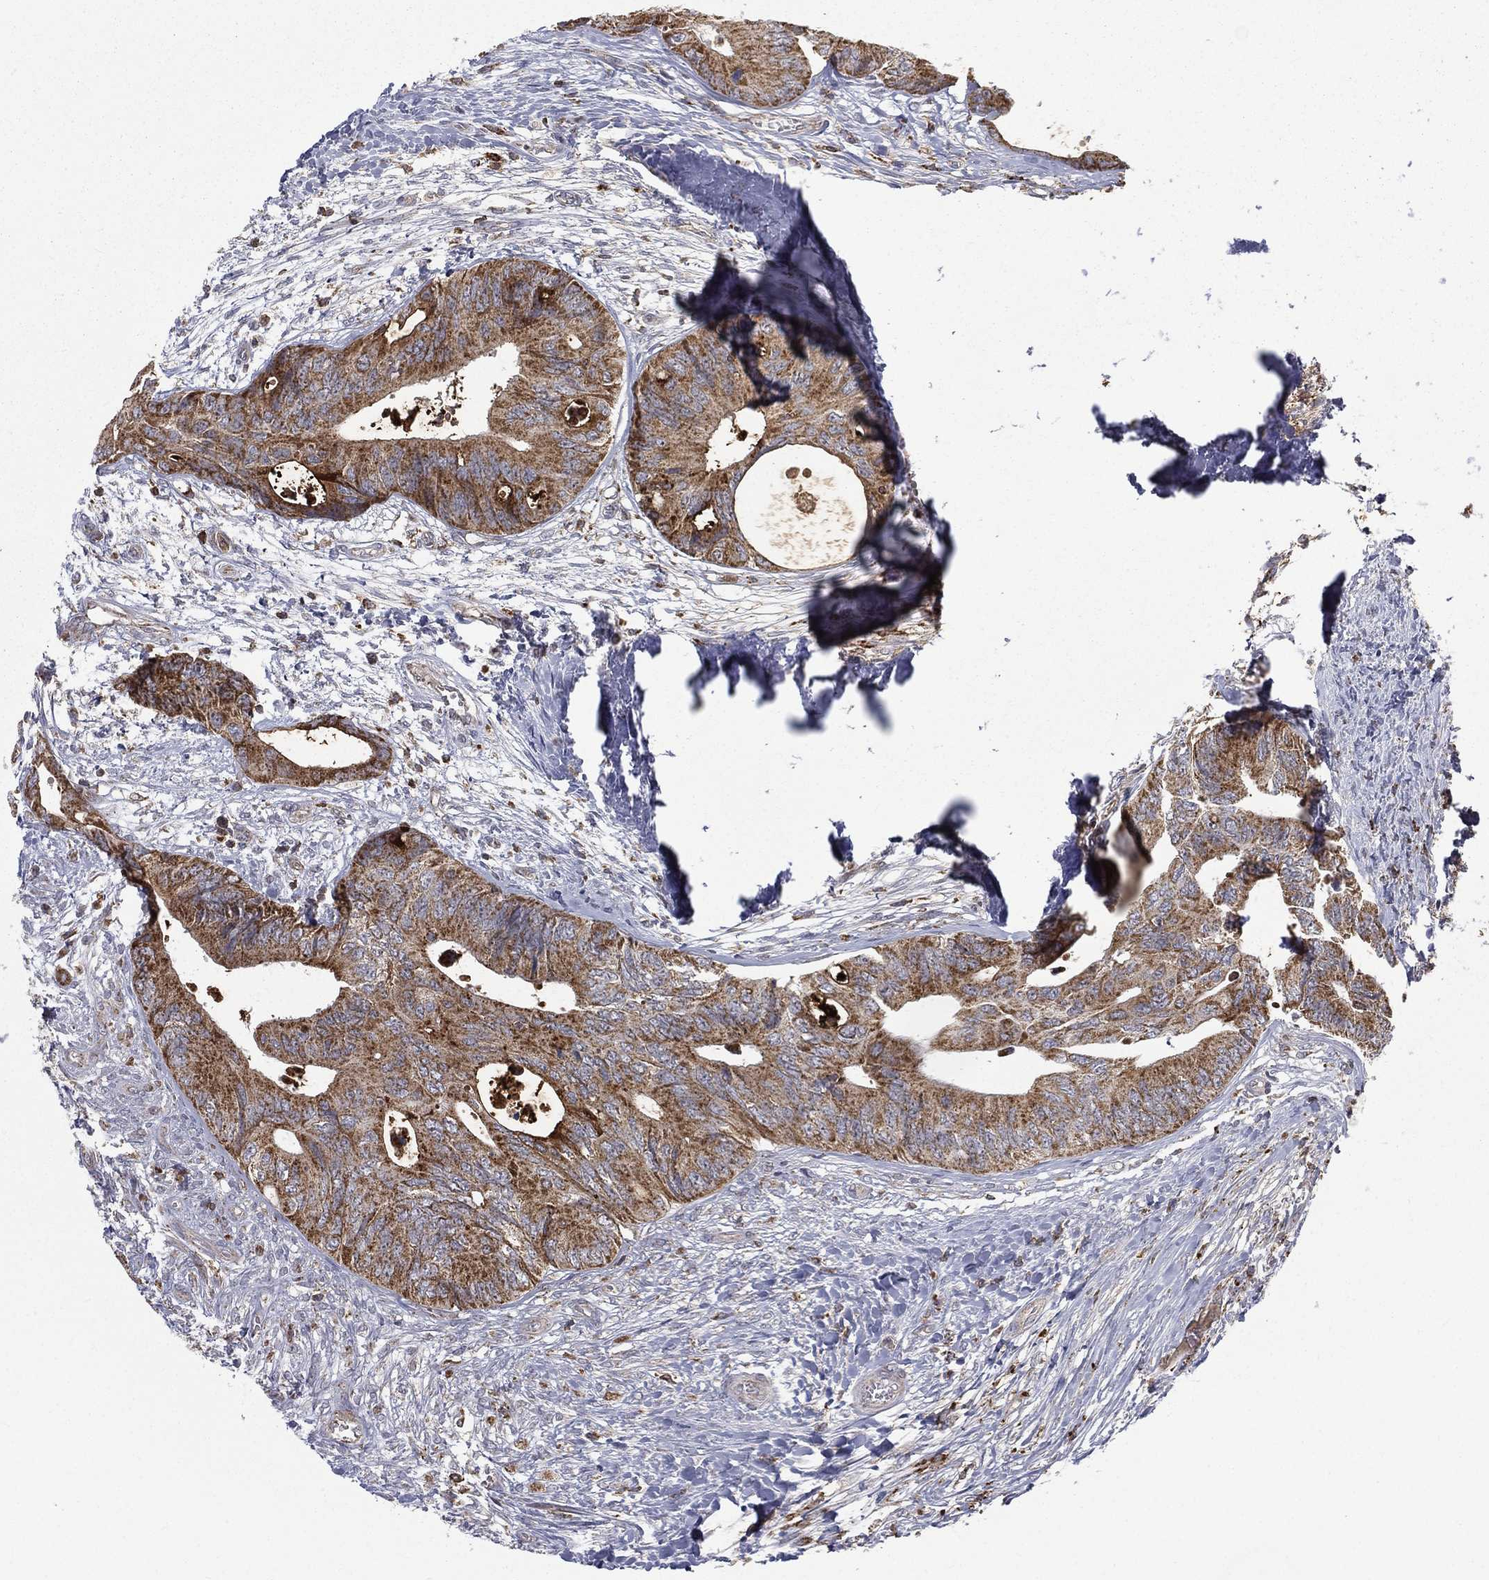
{"staining": {"intensity": "strong", "quantity": "25%-75%", "location": "cytoplasmic/membranous"}, "tissue": "colorectal cancer", "cell_type": "Tumor cells", "image_type": "cancer", "snomed": [{"axis": "morphology", "description": "Normal tissue, NOS"}, {"axis": "morphology", "description": "Adenocarcinoma, NOS"}, {"axis": "topography", "description": "Colon"}], "caption": "Tumor cells reveal high levels of strong cytoplasmic/membranous staining in approximately 25%-75% of cells in human colorectal adenocarcinoma. The protein is shown in brown color, while the nuclei are stained blue.", "gene": "RIN3", "patient": {"sex": "male", "age": 65}}